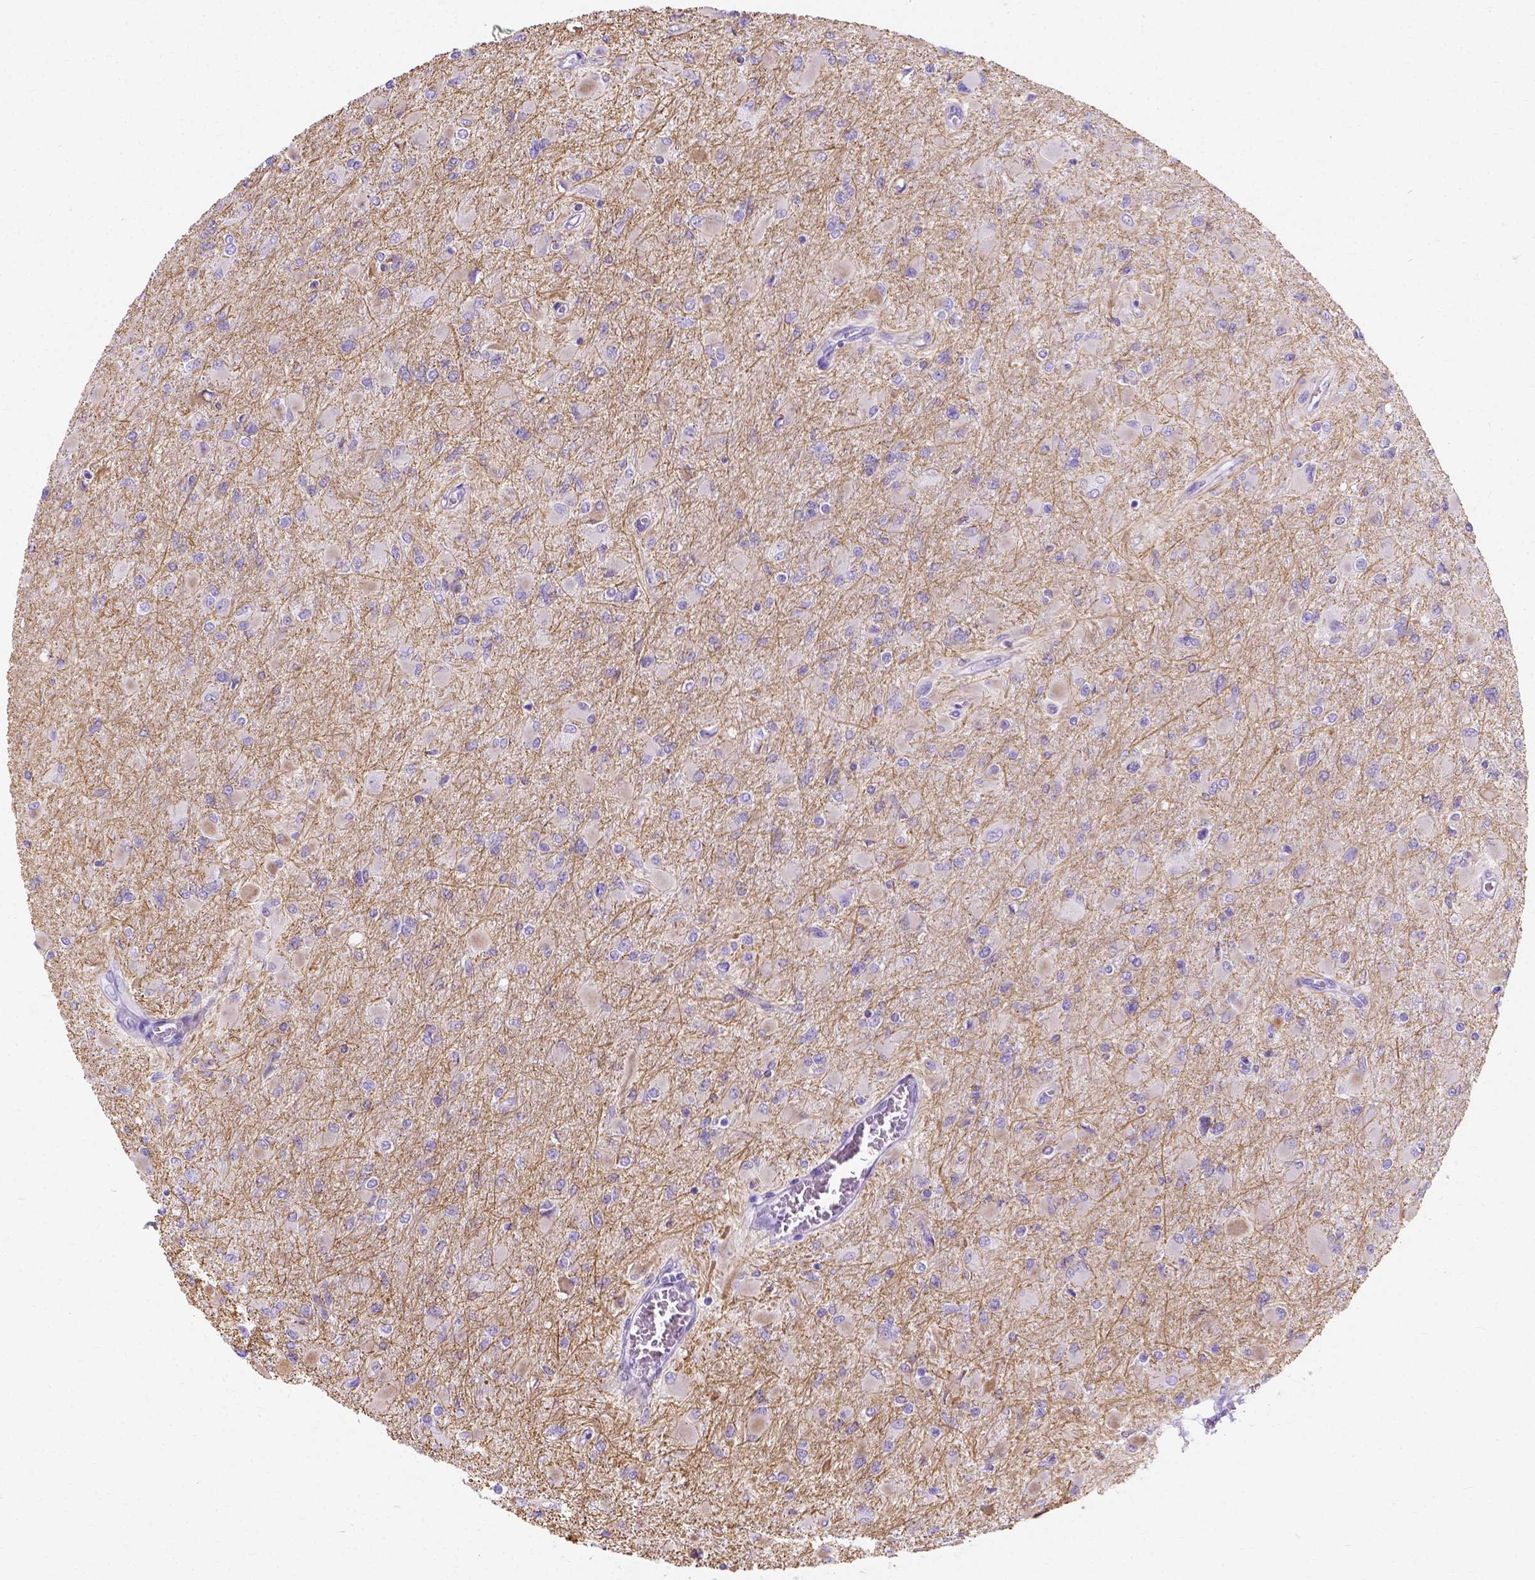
{"staining": {"intensity": "moderate", "quantity": "<25%", "location": "cytoplasmic/membranous"}, "tissue": "glioma", "cell_type": "Tumor cells", "image_type": "cancer", "snomed": [{"axis": "morphology", "description": "Glioma, malignant, High grade"}, {"axis": "topography", "description": "Cerebral cortex"}], "caption": "Glioma stained with DAB (3,3'-diaminobenzidine) IHC reveals low levels of moderate cytoplasmic/membranous positivity in approximately <25% of tumor cells.", "gene": "MYH15", "patient": {"sex": "female", "age": 36}}